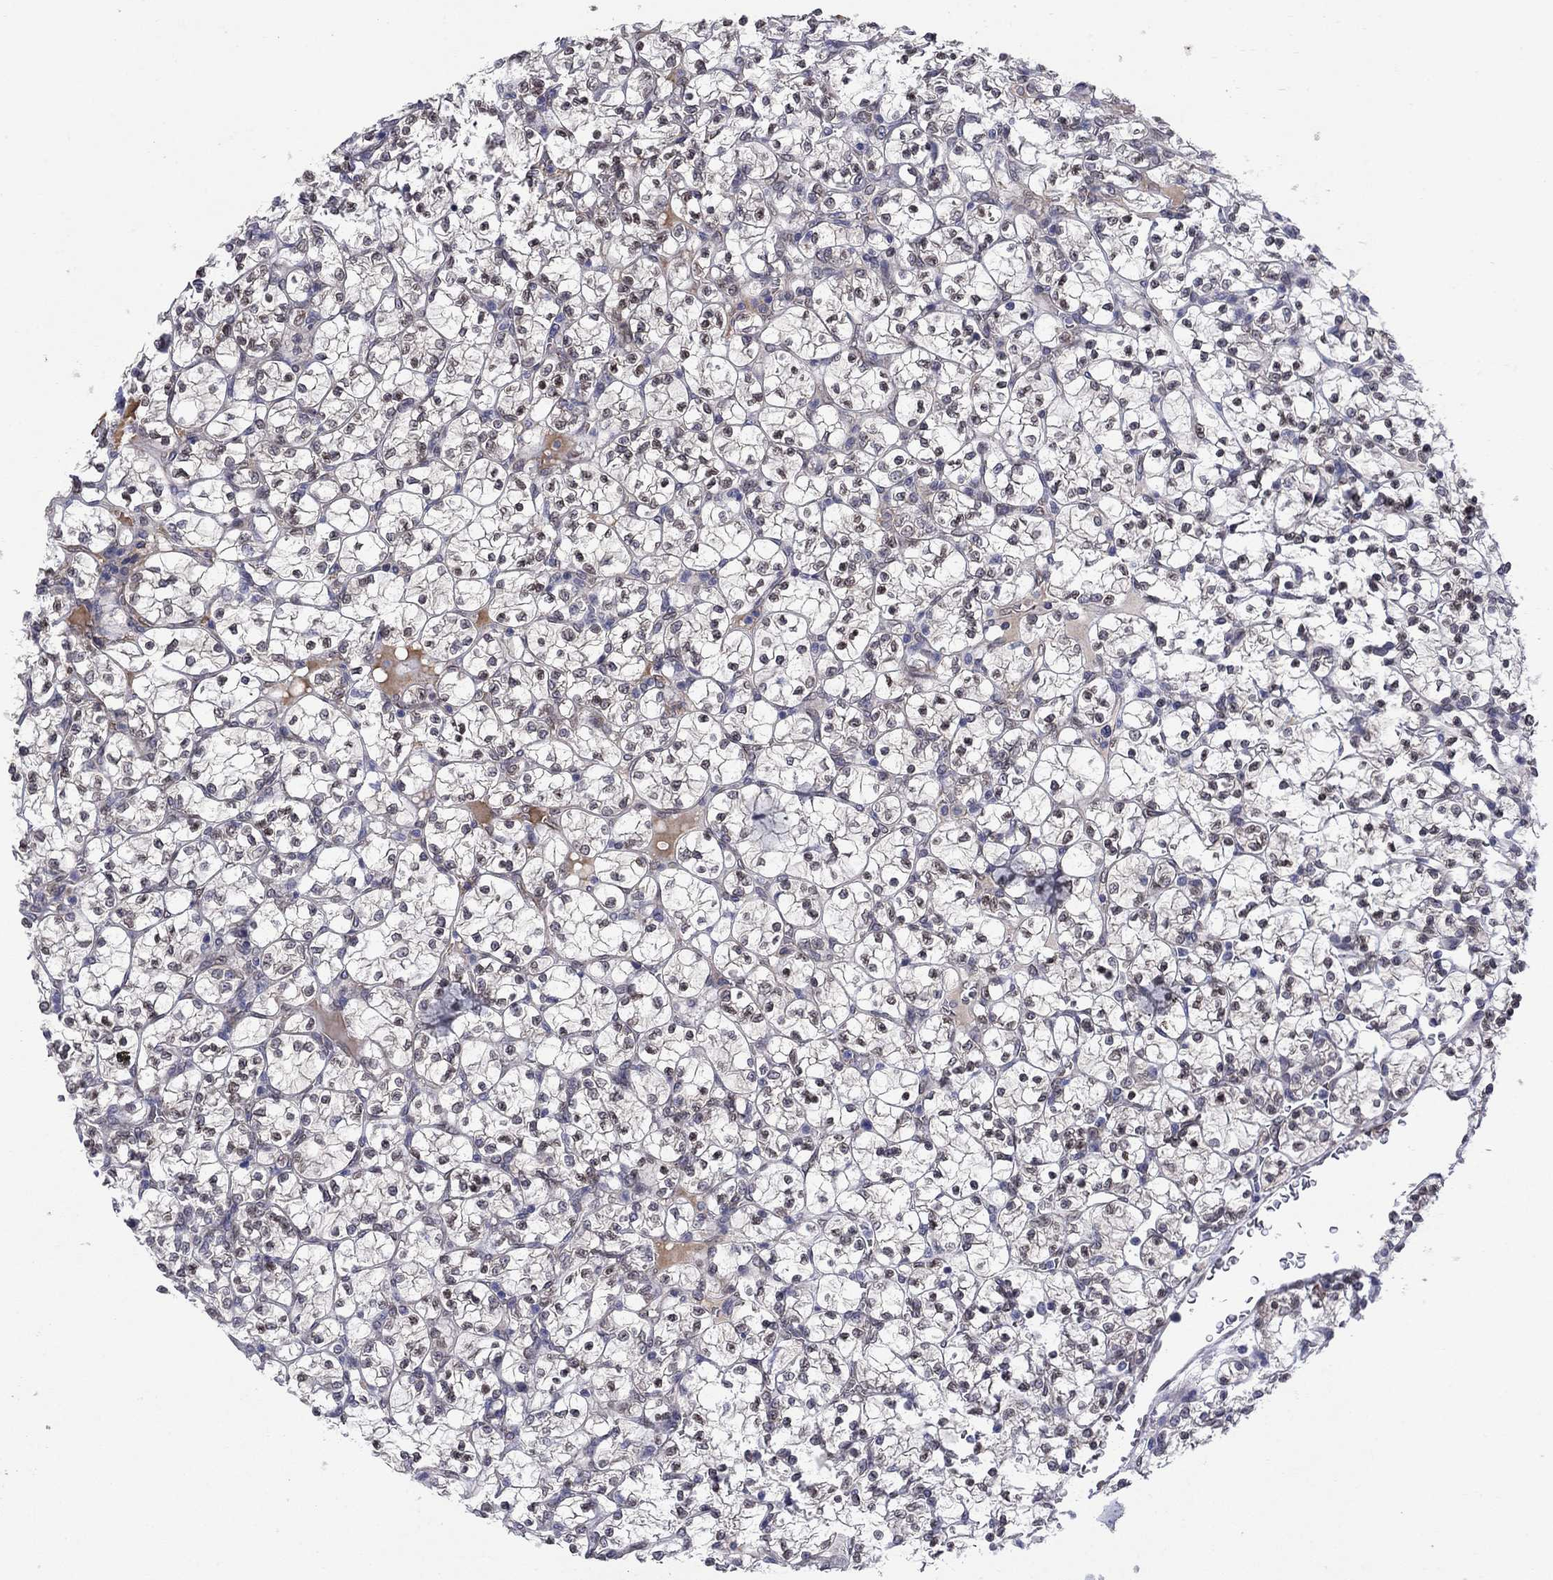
{"staining": {"intensity": "negative", "quantity": "none", "location": "none"}, "tissue": "renal cancer", "cell_type": "Tumor cells", "image_type": "cancer", "snomed": [{"axis": "morphology", "description": "Adenocarcinoma, NOS"}, {"axis": "topography", "description": "Kidney"}], "caption": "IHC of renal cancer (adenocarcinoma) demonstrates no expression in tumor cells. Brightfield microscopy of immunohistochemistry stained with DAB (3,3'-diaminobenzidine) (brown) and hematoxylin (blue), captured at high magnification.", "gene": "EMC9", "patient": {"sex": "female", "age": 89}}